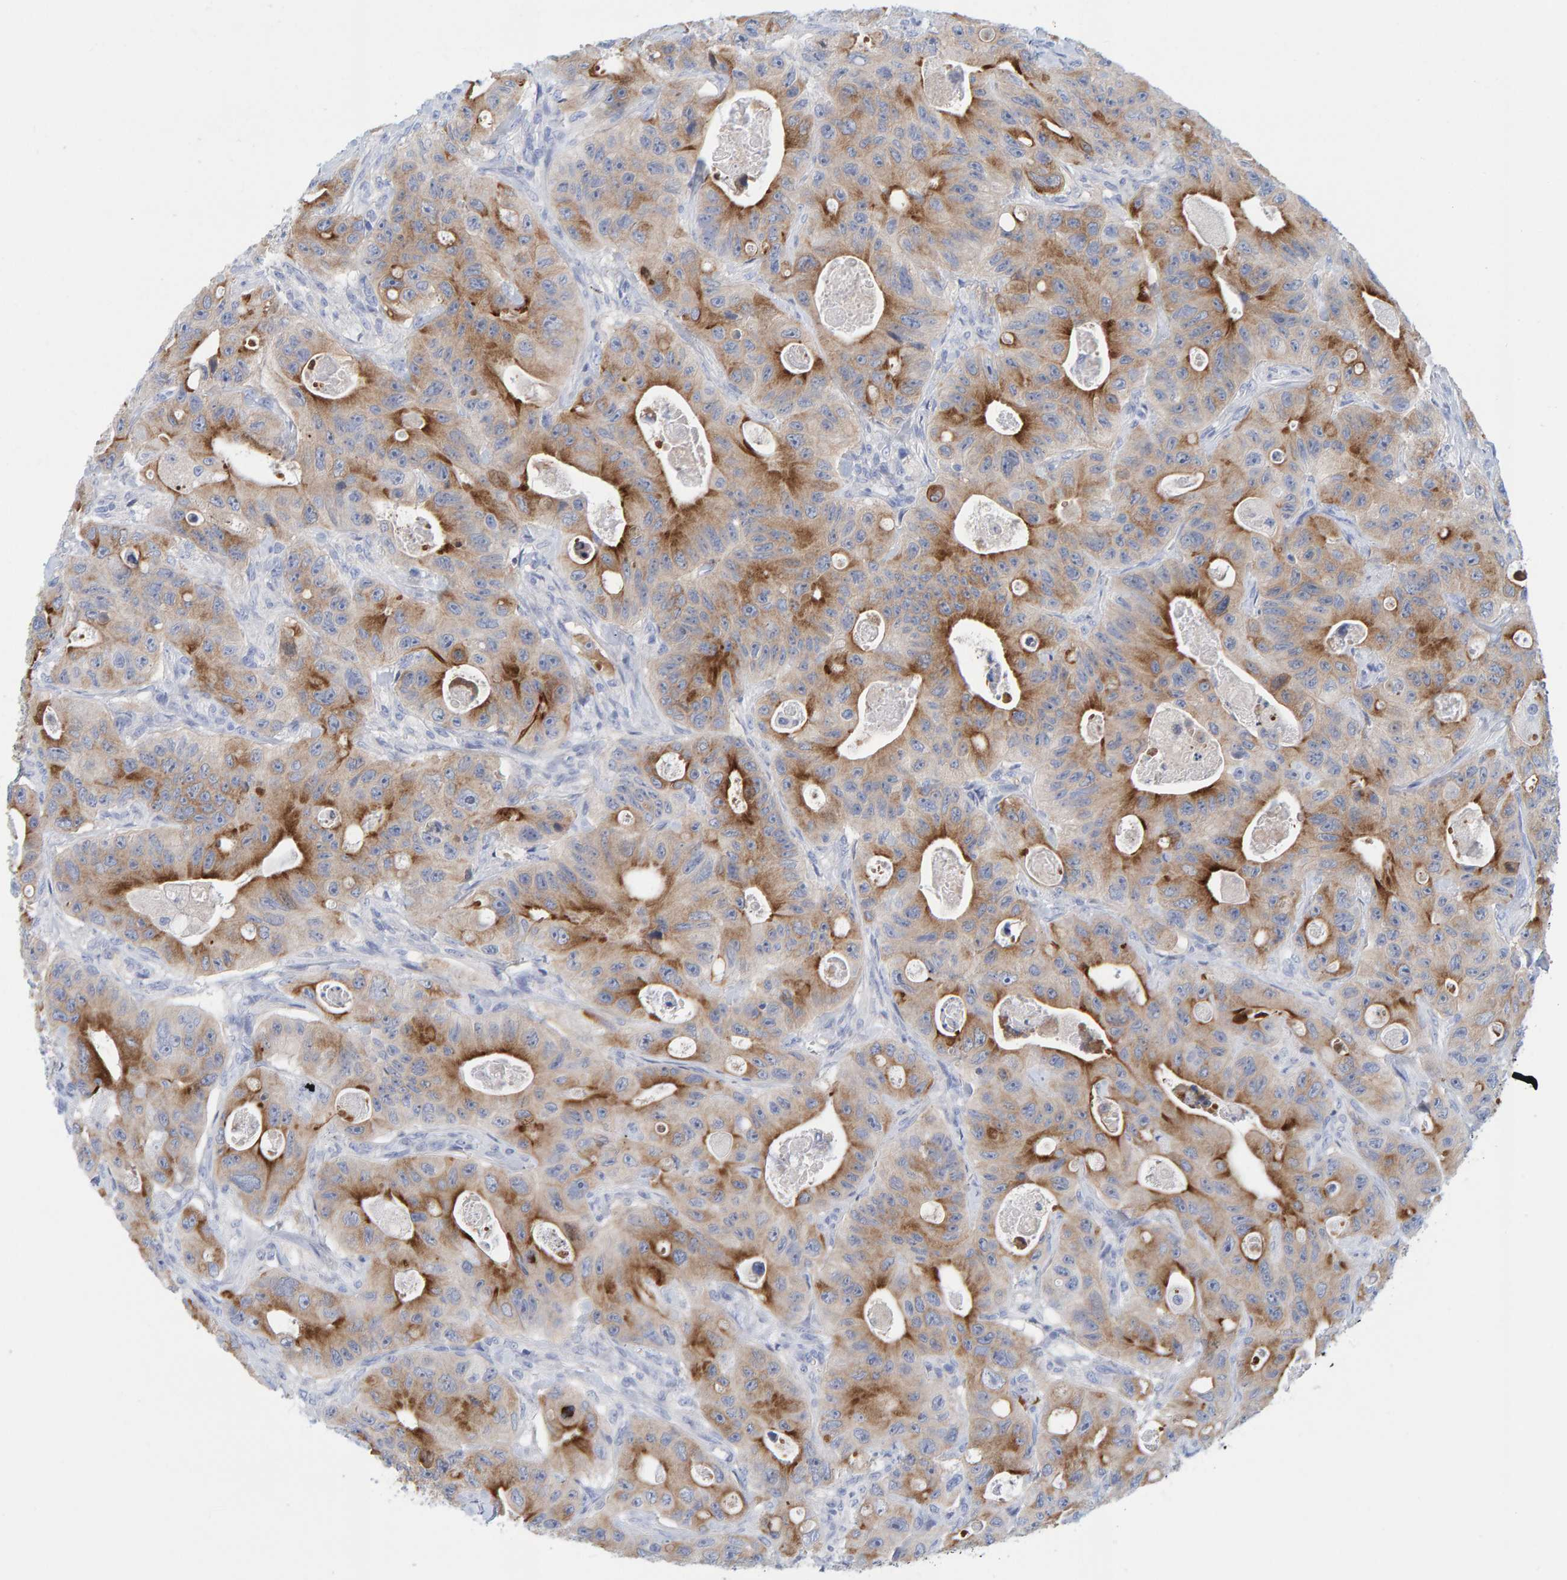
{"staining": {"intensity": "moderate", "quantity": ">75%", "location": "cytoplasmic/membranous"}, "tissue": "colorectal cancer", "cell_type": "Tumor cells", "image_type": "cancer", "snomed": [{"axis": "morphology", "description": "Adenocarcinoma, NOS"}, {"axis": "topography", "description": "Colon"}], "caption": "Brown immunohistochemical staining in human colorectal cancer displays moderate cytoplasmic/membranous positivity in approximately >75% of tumor cells.", "gene": "KLHL11", "patient": {"sex": "female", "age": 46}}